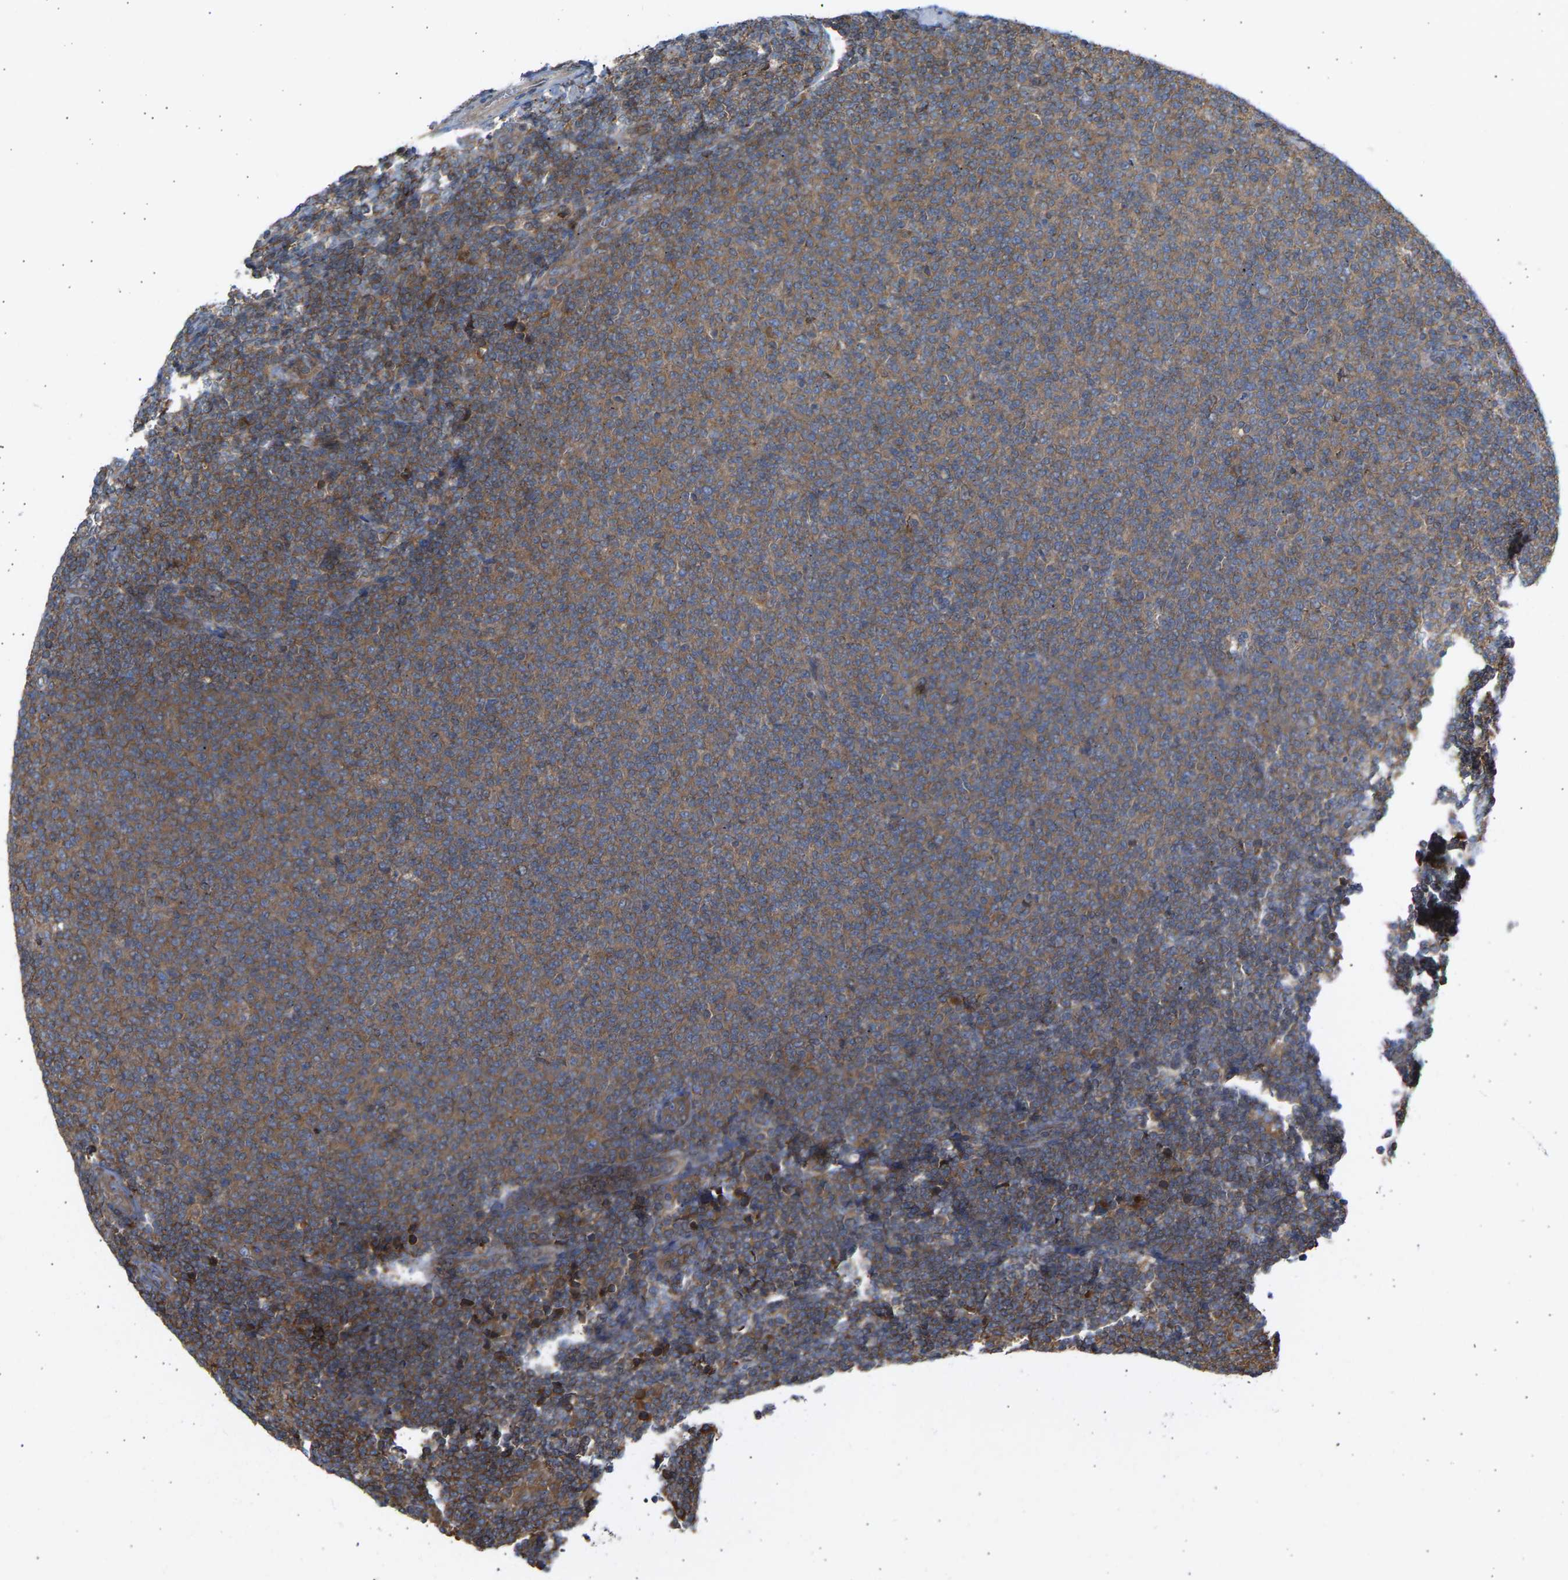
{"staining": {"intensity": "moderate", "quantity": ">75%", "location": "cytoplasmic/membranous"}, "tissue": "lymphoma", "cell_type": "Tumor cells", "image_type": "cancer", "snomed": [{"axis": "morphology", "description": "Malignant lymphoma, non-Hodgkin's type, Low grade"}, {"axis": "topography", "description": "Lymph node"}], "caption": "Lymphoma was stained to show a protein in brown. There is medium levels of moderate cytoplasmic/membranous expression in about >75% of tumor cells. Nuclei are stained in blue.", "gene": "GCN1", "patient": {"sex": "male", "age": 66}}